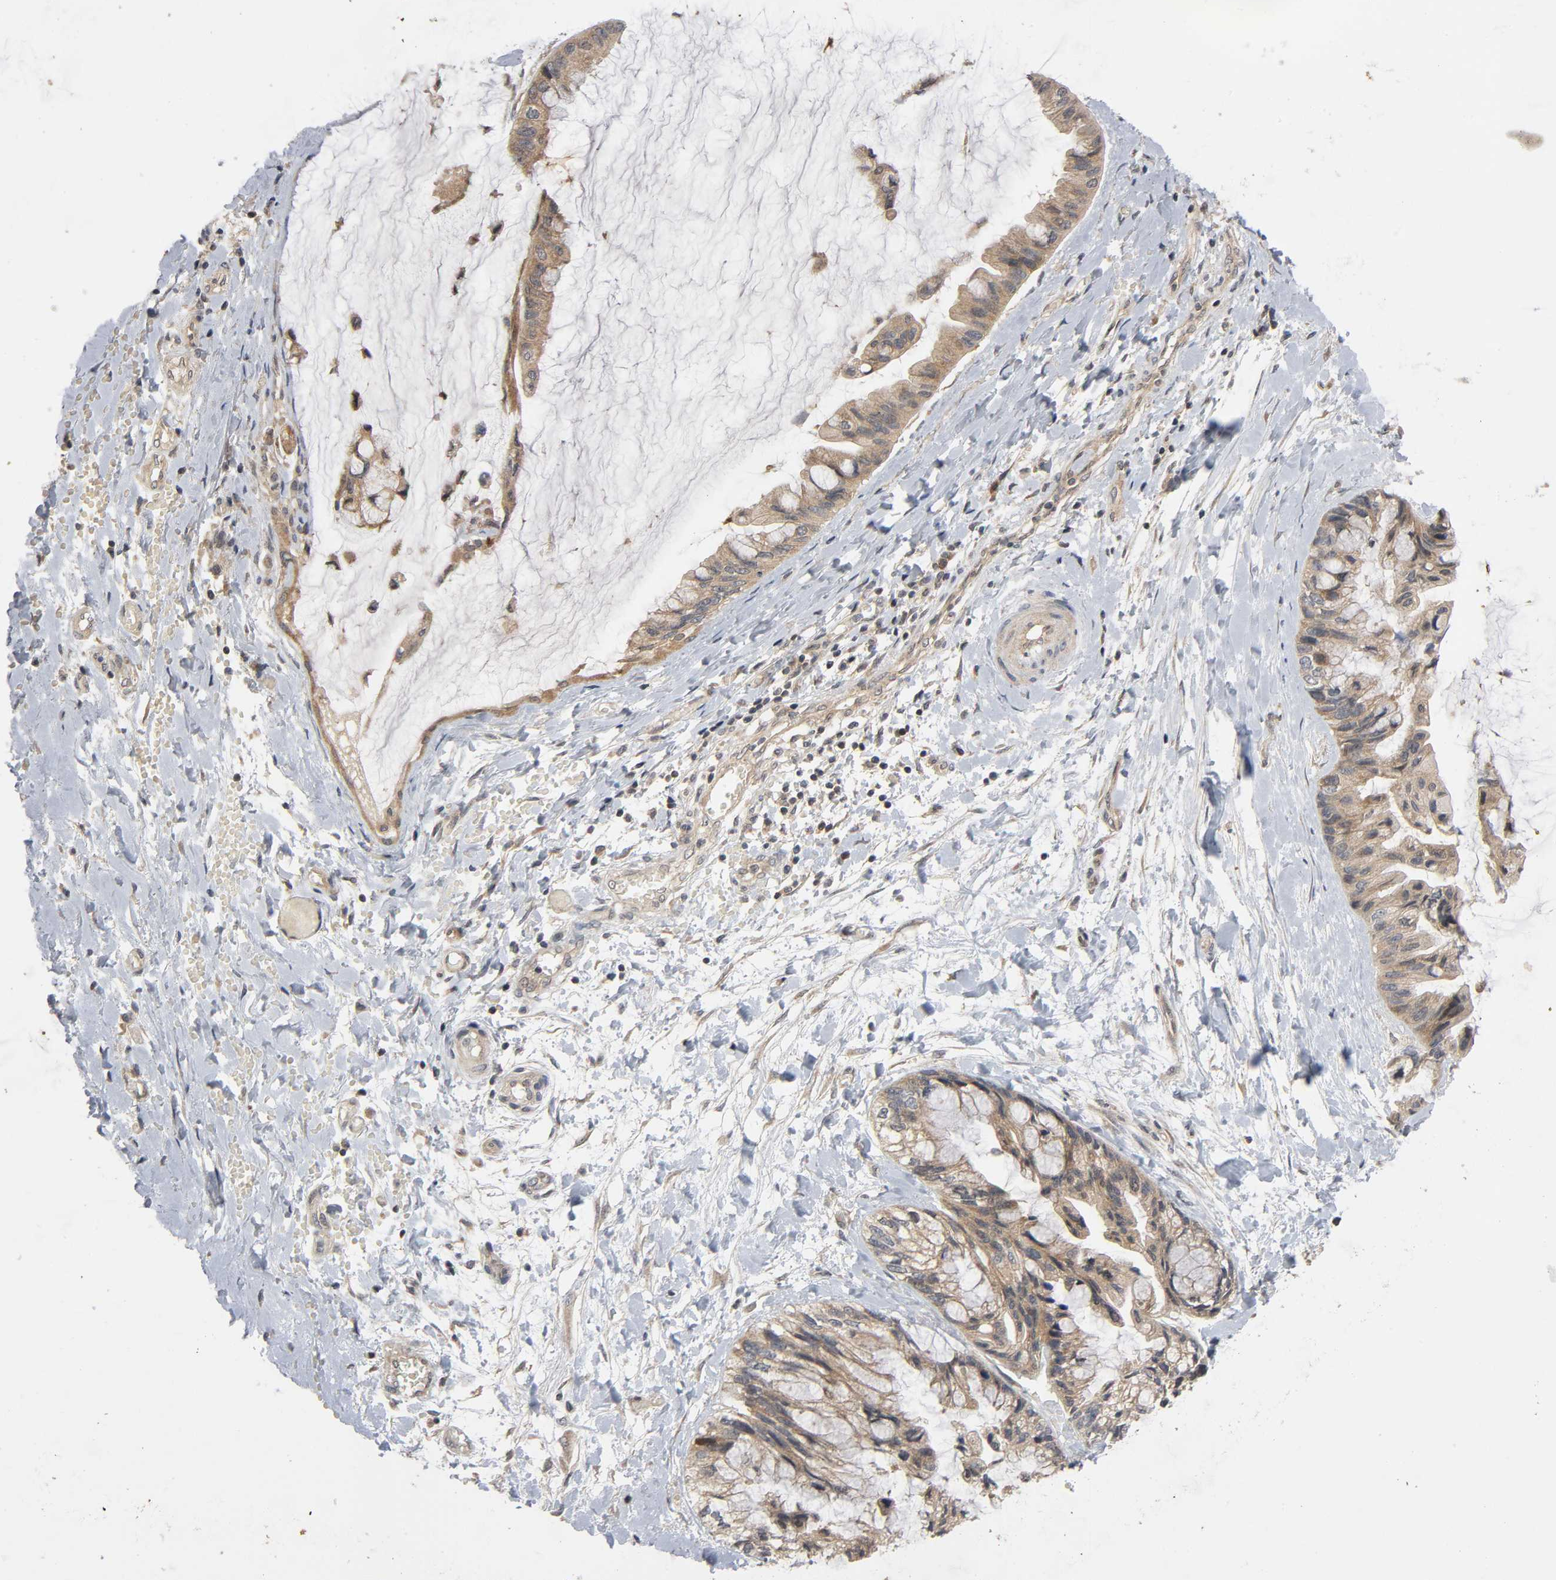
{"staining": {"intensity": "moderate", "quantity": ">75%", "location": "cytoplasmic/membranous"}, "tissue": "ovarian cancer", "cell_type": "Tumor cells", "image_type": "cancer", "snomed": [{"axis": "morphology", "description": "Cystadenocarcinoma, mucinous, NOS"}, {"axis": "topography", "description": "Ovary"}], "caption": "Brown immunohistochemical staining in ovarian cancer (mucinous cystadenocarcinoma) shows moderate cytoplasmic/membranous positivity in about >75% of tumor cells.", "gene": "MAPK8", "patient": {"sex": "female", "age": 39}}